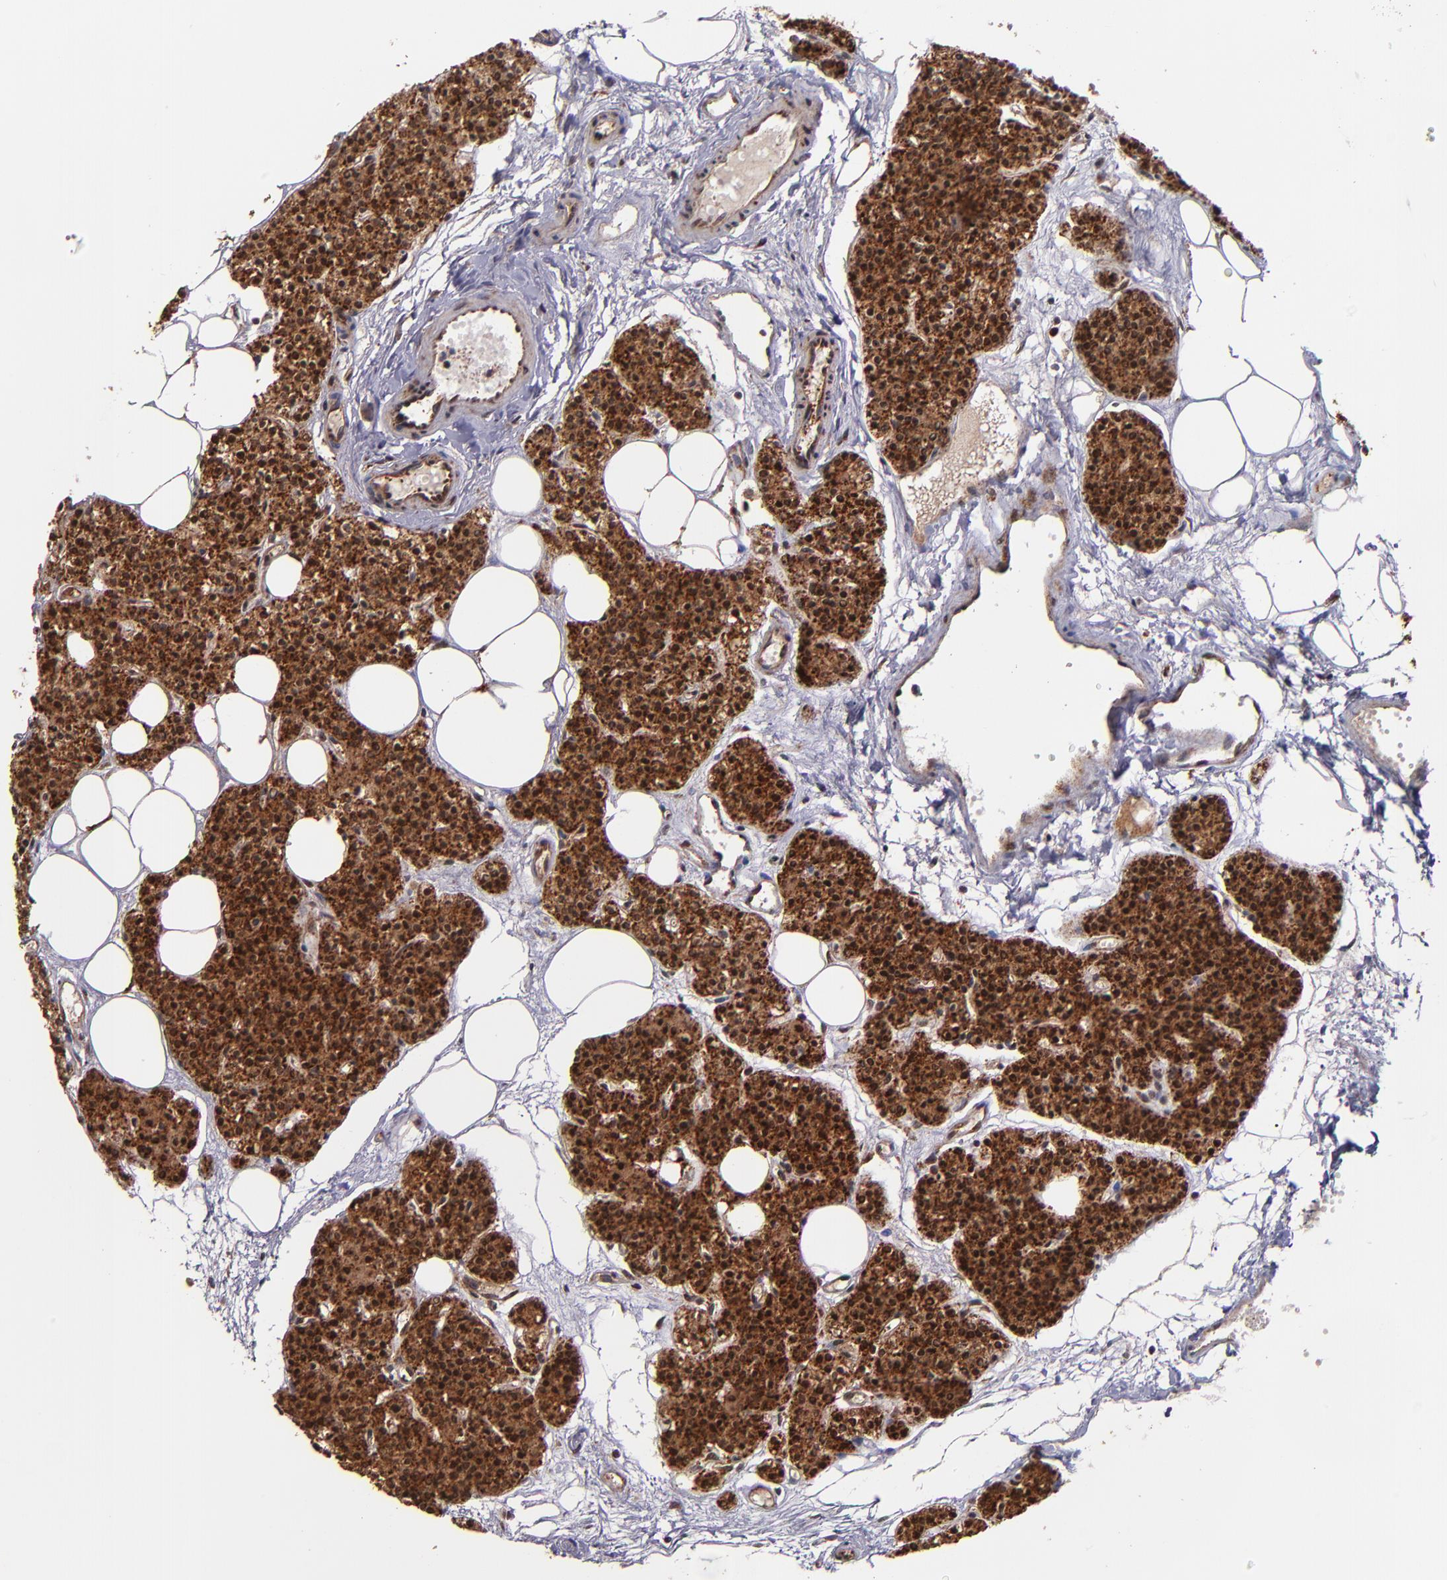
{"staining": {"intensity": "strong", "quantity": ">75%", "location": "cytoplasmic/membranous,nuclear"}, "tissue": "parathyroid gland", "cell_type": "Glandular cells", "image_type": "normal", "snomed": [{"axis": "morphology", "description": "Normal tissue, NOS"}, {"axis": "topography", "description": "Parathyroid gland"}], "caption": "This photomicrograph demonstrates benign parathyroid gland stained with IHC to label a protein in brown. The cytoplasmic/membranous,nuclear of glandular cells show strong positivity for the protein. Nuclei are counter-stained blue.", "gene": "STX8", "patient": {"sex": "male", "age": 24}}